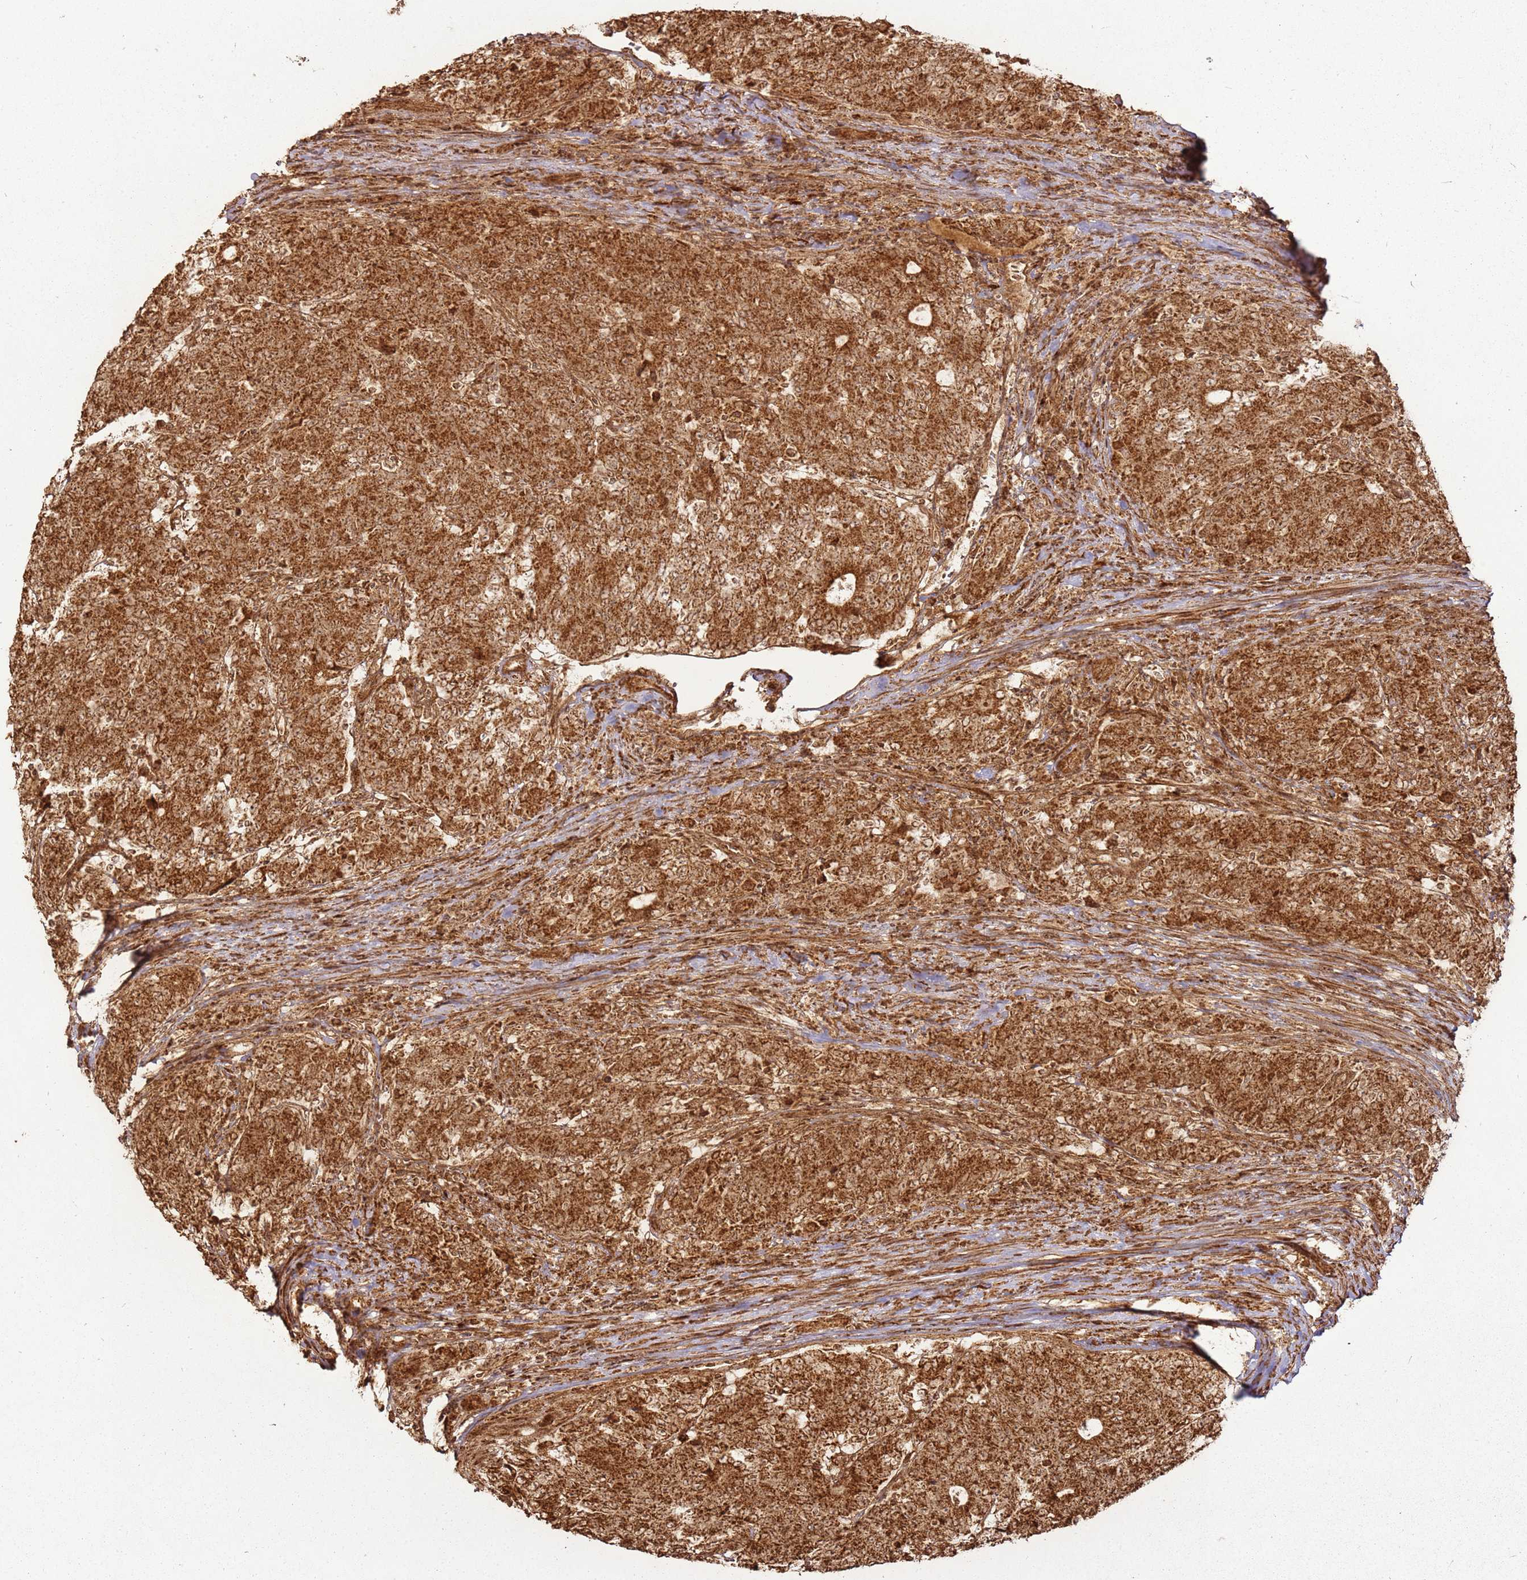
{"staining": {"intensity": "moderate", "quantity": ">75%", "location": "cytoplasmic/membranous"}, "tissue": "colorectal cancer", "cell_type": "Tumor cells", "image_type": "cancer", "snomed": [{"axis": "morphology", "description": "Adenocarcinoma, NOS"}, {"axis": "topography", "description": "Colon"}], "caption": "Human colorectal adenocarcinoma stained with a protein marker exhibits moderate staining in tumor cells.", "gene": "MRPS6", "patient": {"sex": "female", "age": 75}}